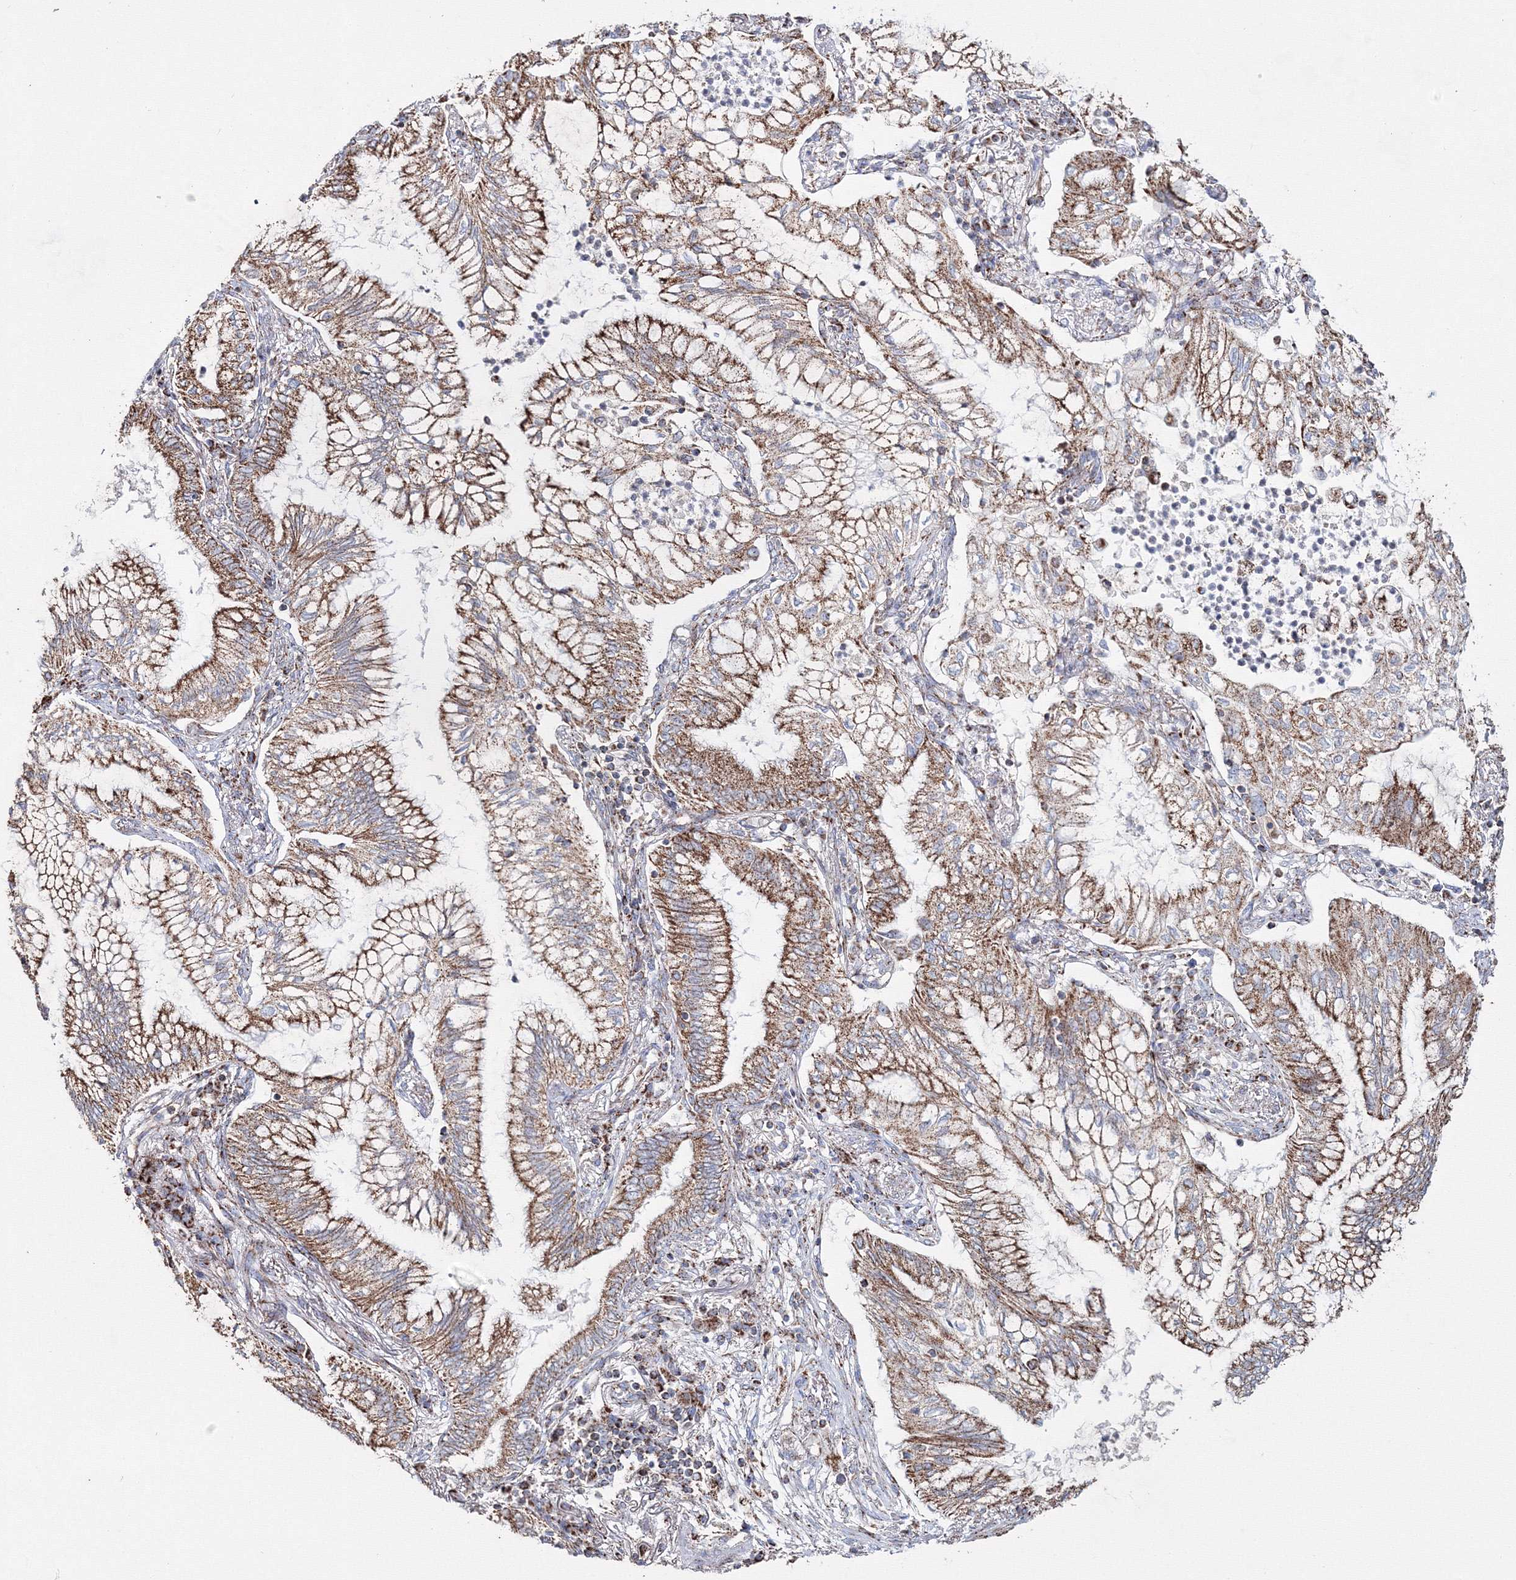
{"staining": {"intensity": "strong", "quantity": ">75%", "location": "cytoplasmic/membranous"}, "tissue": "bronchus", "cell_type": "Respiratory epithelial cells", "image_type": "normal", "snomed": [{"axis": "morphology", "description": "Normal tissue, NOS"}, {"axis": "morphology", "description": "Adenocarcinoma, NOS"}, {"axis": "topography", "description": "Bronchus"}, {"axis": "topography", "description": "Lung"}], "caption": "IHC staining of normal bronchus, which demonstrates high levels of strong cytoplasmic/membranous staining in approximately >75% of respiratory epithelial cells indicating strong cytoplasmic/membranous protein expression. The staining was performed using DAB (3,3'-diaminobenzidine) (brown) for protein detection and nuclei were counterstained in hematoxylin (blue).", "gene": "IGSF9", "patient": {"sex": "female", "age": 70}}